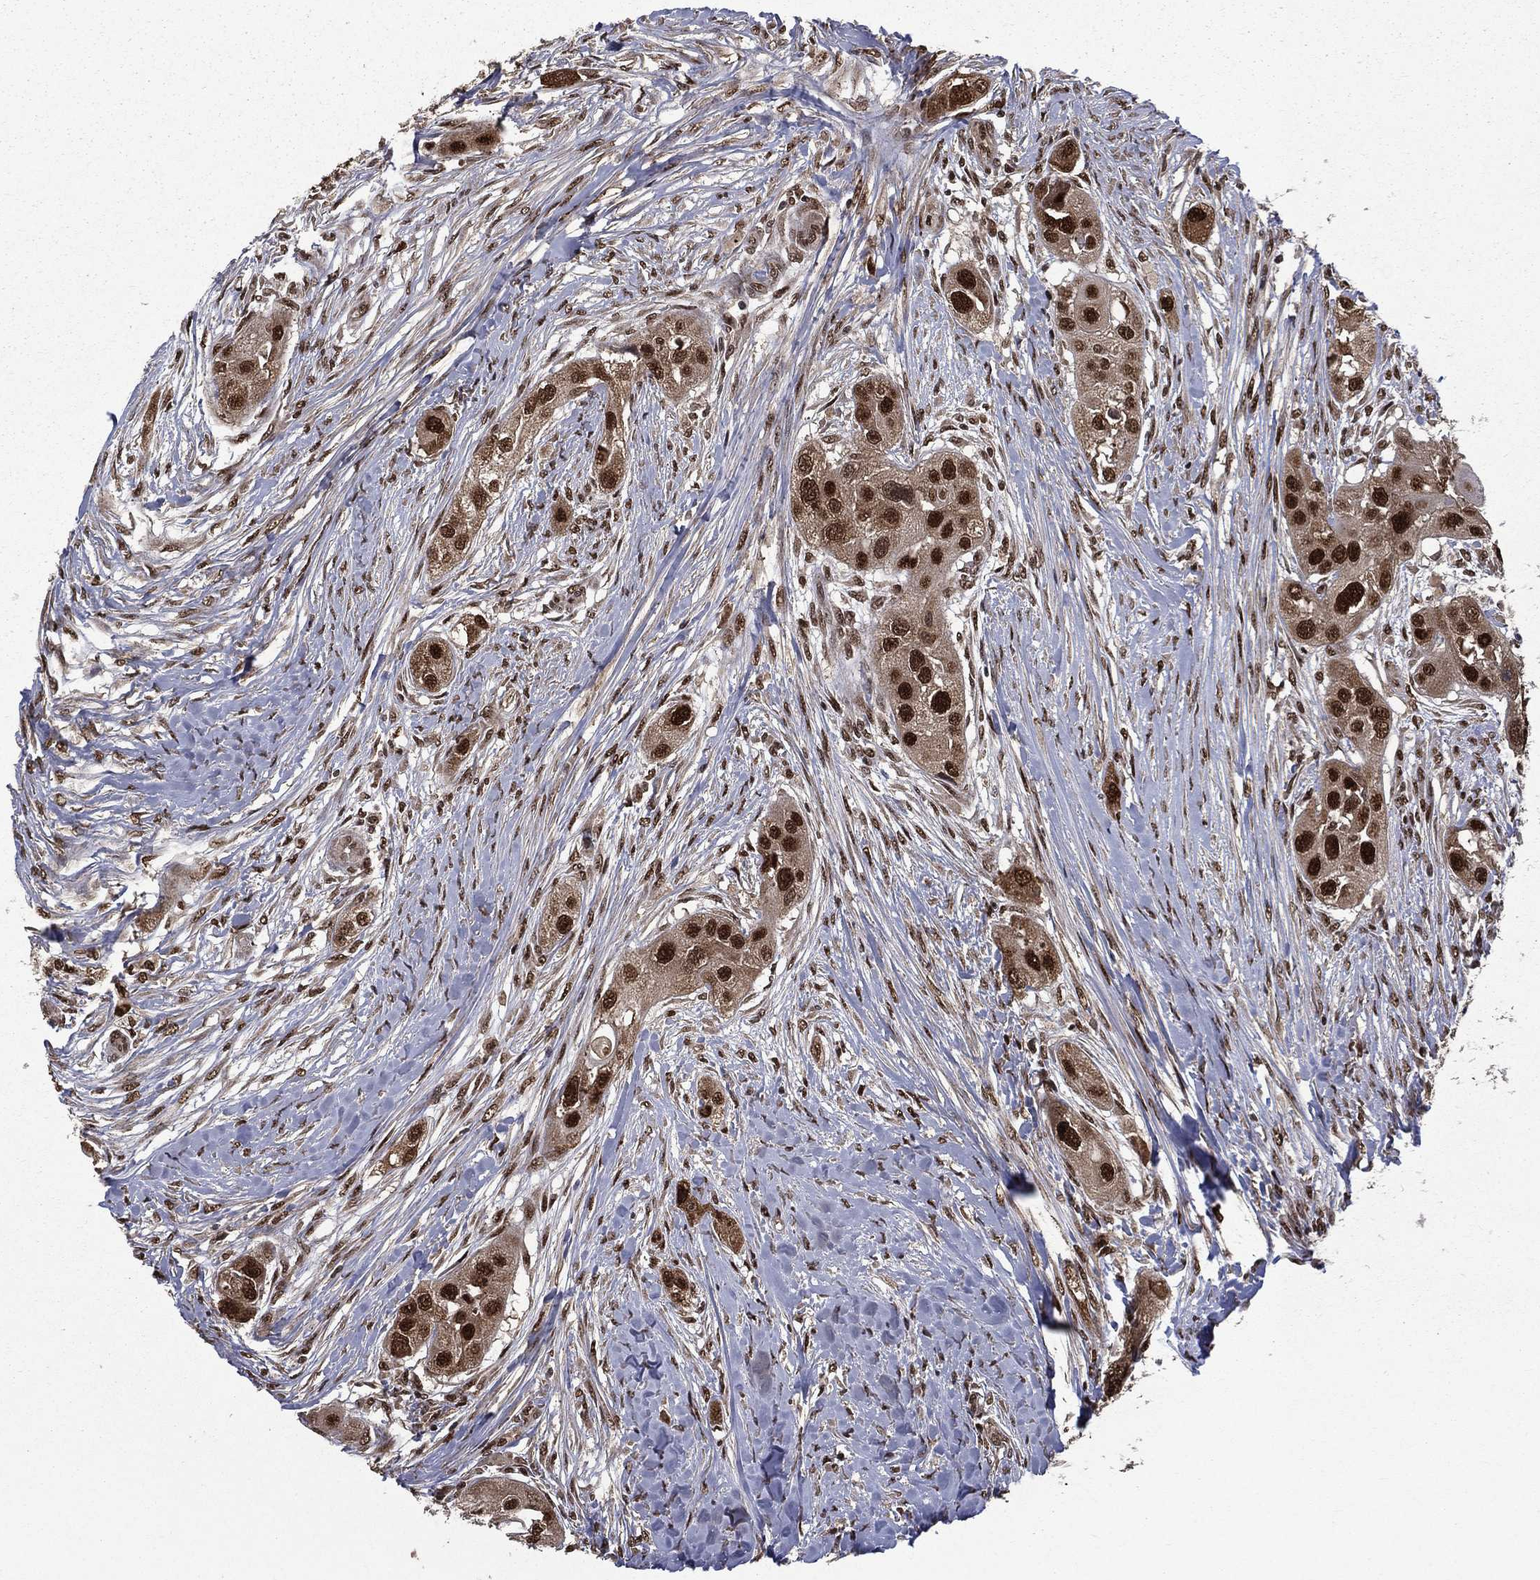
{"staining": {"intensity": "strong", "quantity": ">75%", "location": "nuclear"}, "tissue": "head and neck cancer", "cell_type": "Tumor cells", "image_type": "cancer", "snomed": [{"axis": "morphology", "description": "Normal tissue, NOS"}, {"axis": "morphology", "description": "Squamous cell carcinoma, NOS"}, {"axis": "topography", "description": "Skeletal muscle"}, {"axis": "topography", "description": "Head-Neck"}], "caption": "Immunohistochemical staining of human head and neck cancer (squamous cell carcinoma) demonstrates high levels of strong nuclear expression in approximately >75% of tumor cells.", "gene": "JMJD6", "patient": {"sex": "male", "age": 51}}